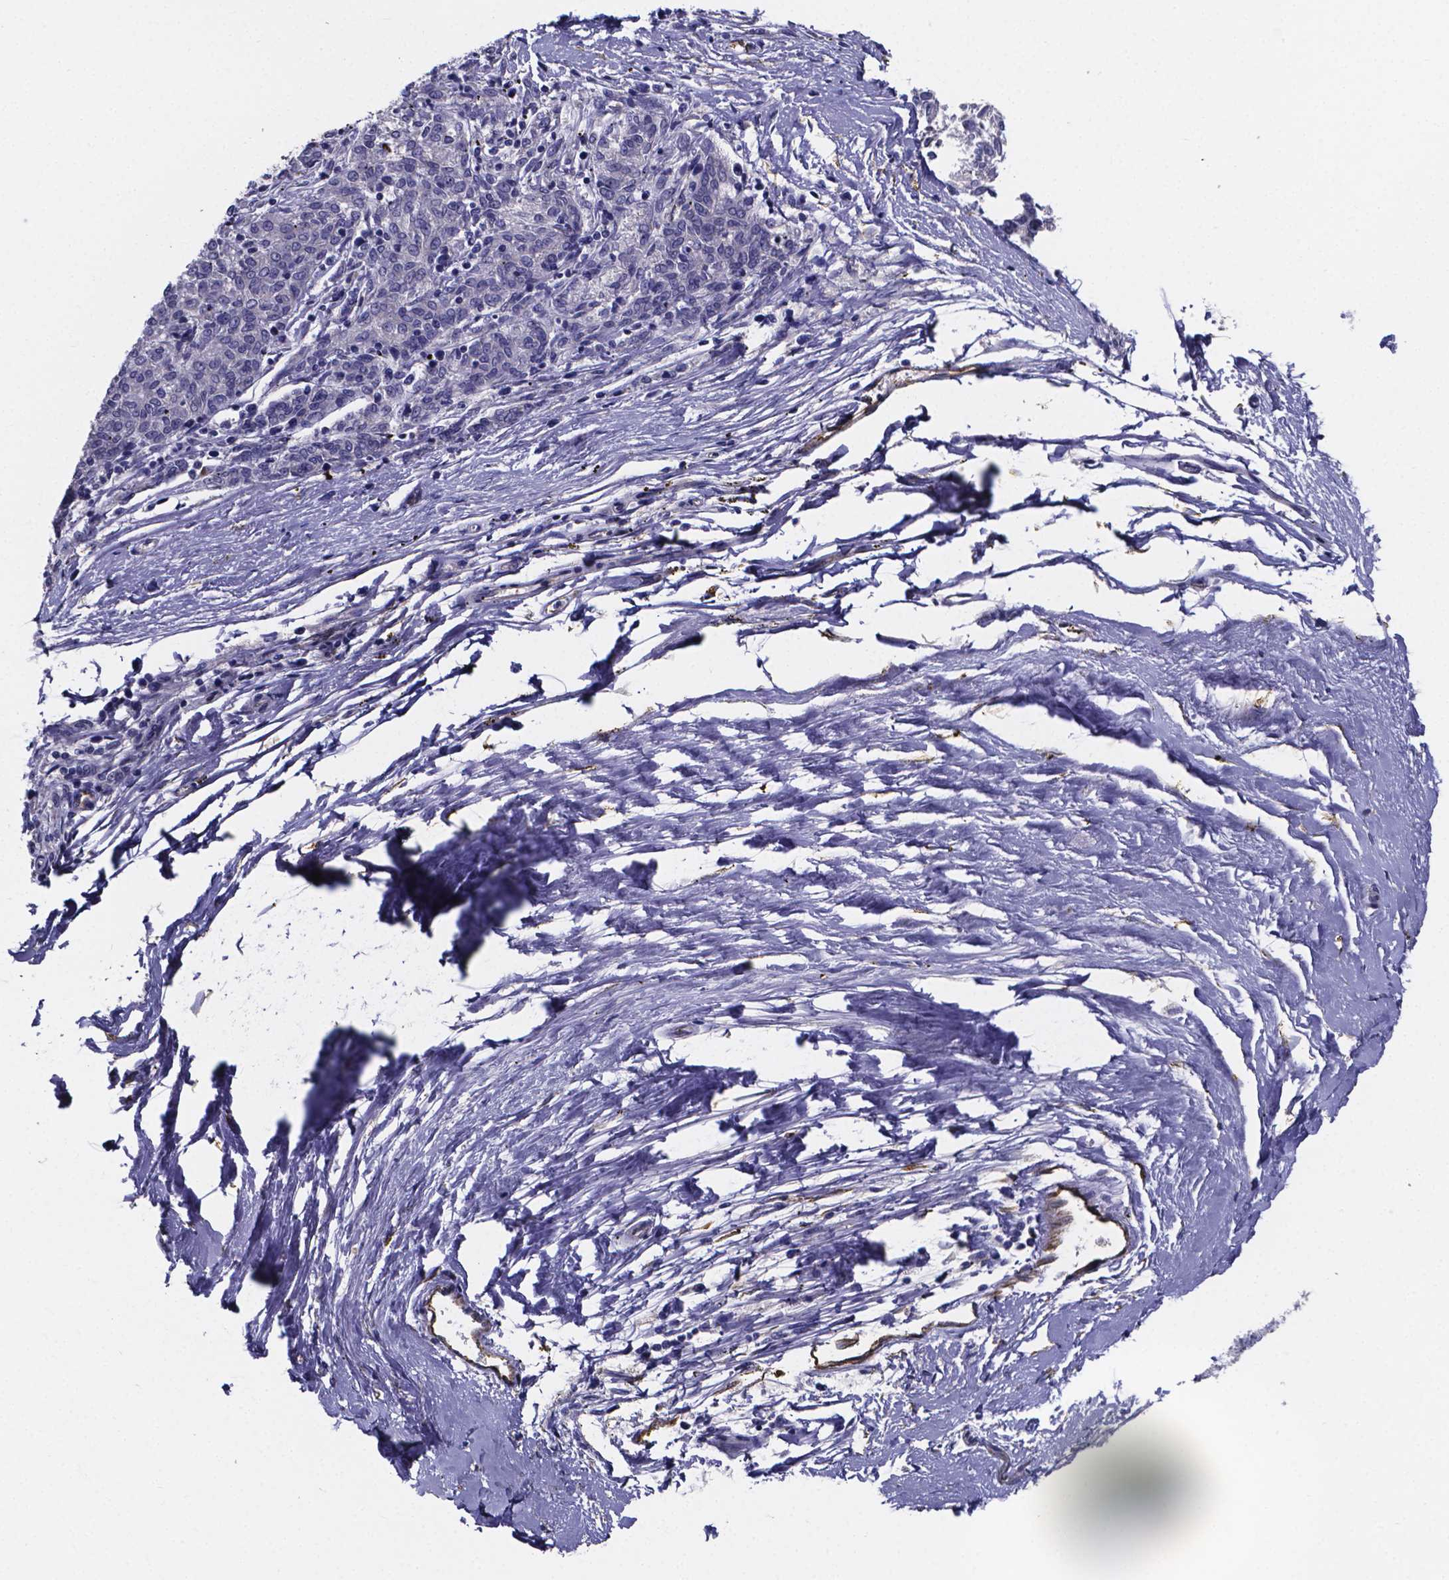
{"staining": {"intensity": "negative", "quantity": "none", "location": "none"}, "tissue": "melanoma", "cell_type": "Tumor cells", "image_type": "cancer", "snomed": [{"axis": "morphology", "description": "Malignant melanoma, NOS"}, {"axis": "topography", "description": "Skin"}], "caption": "This image is of melanoma stained with immunohistochemistry to label a protein in brown with the nuclei are counter-stained blue. There is no staining in tumor cells.", "gene": "SFRP4", "patient": {"sex": "female", "age": 72}}